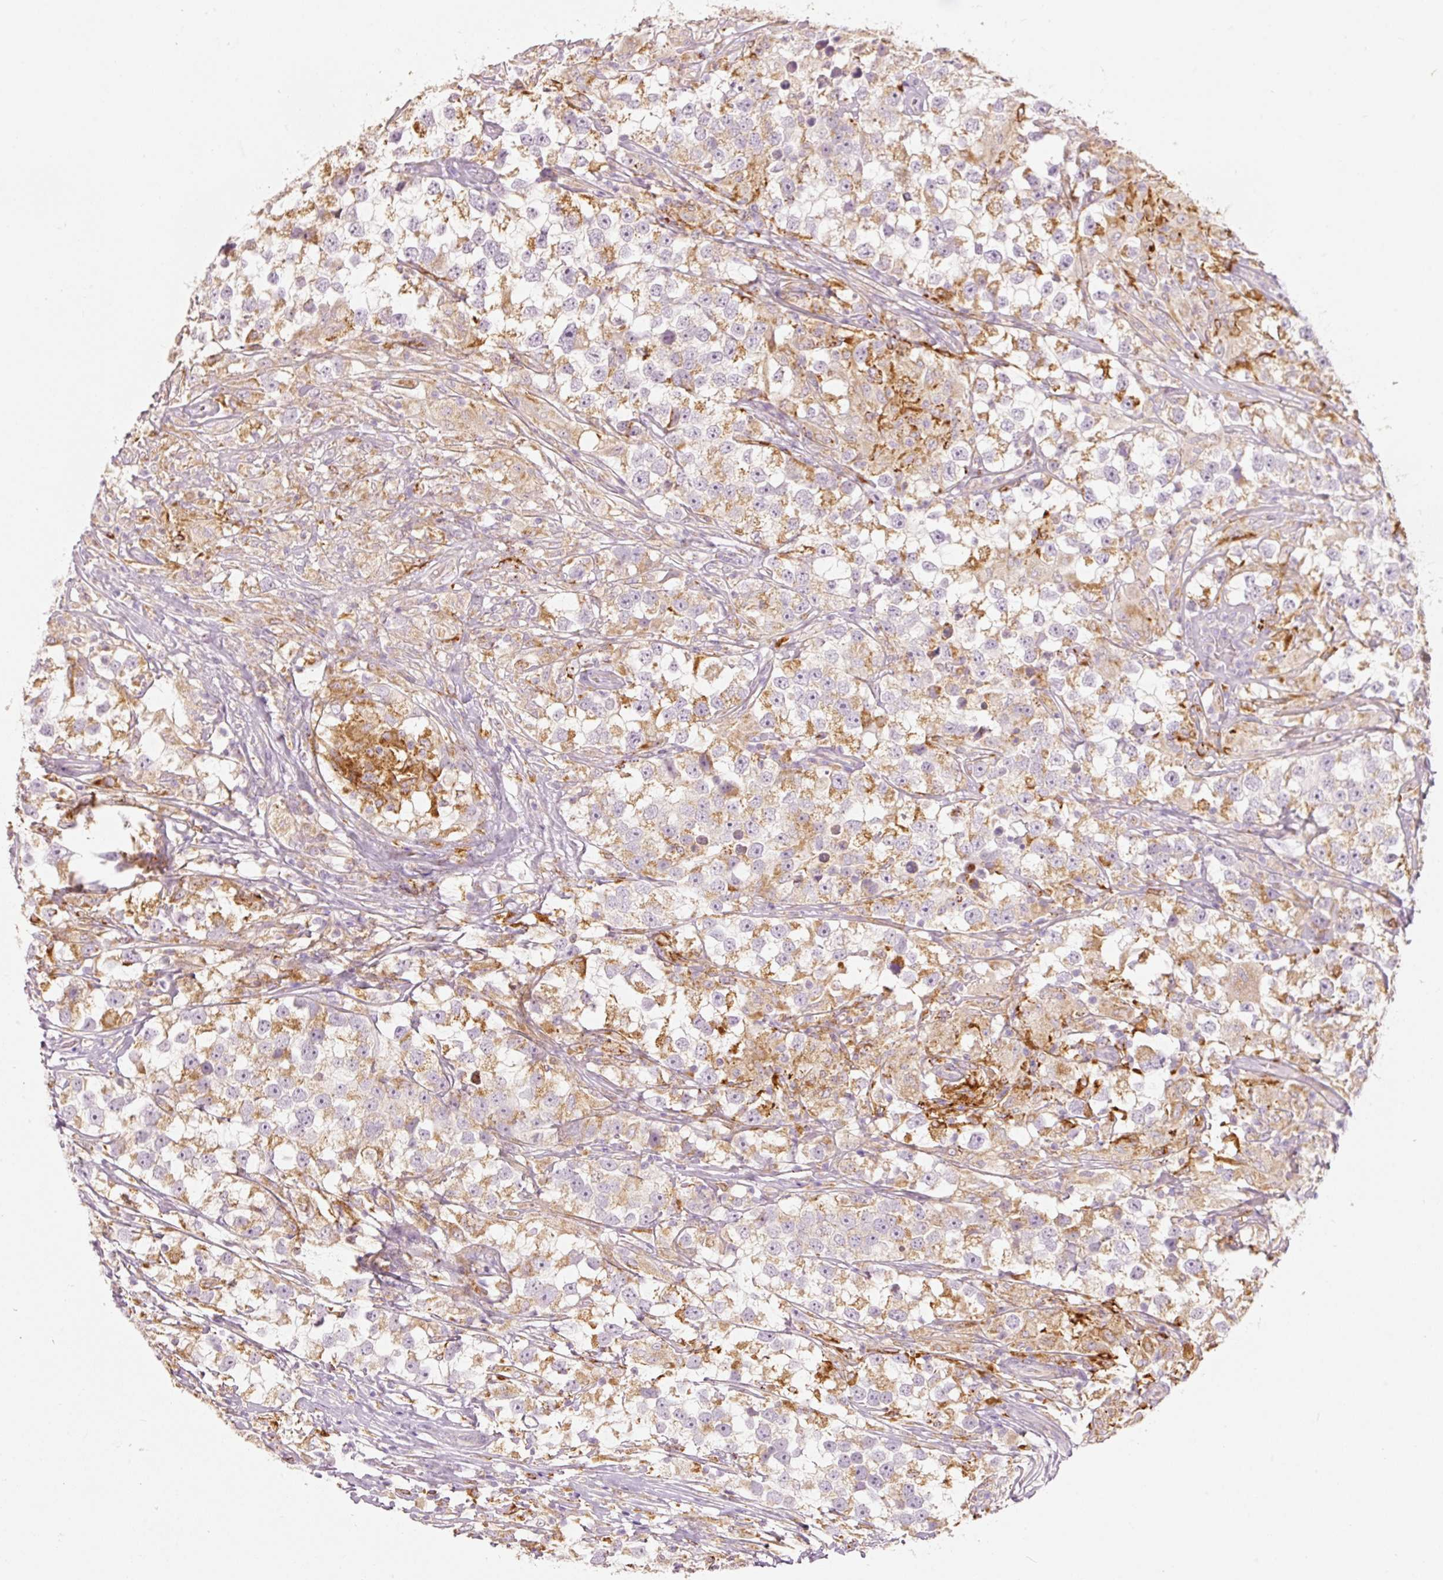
{"staining": {"intensity": "moderate", "quantity": ">75%", "location": "cytoplasmic/membranous"}, "tissue": "testis cancer", "cell_type": "Tumor cells", "image_type": "cancer", "snomed": [{"axis": "morphology", "description": "Seminoma, NOS"}, {"axis": "topography", "description": "Testis"}], "caption": "Immunohistochemistry (IHC) (DAB) staining of testis seminoma reveals moderate cytoplasmic/membranous protein expression in about >75% of tumor cells.", "gene": "MTHFD2", "patient": {"sex": "male", "age": 46}}